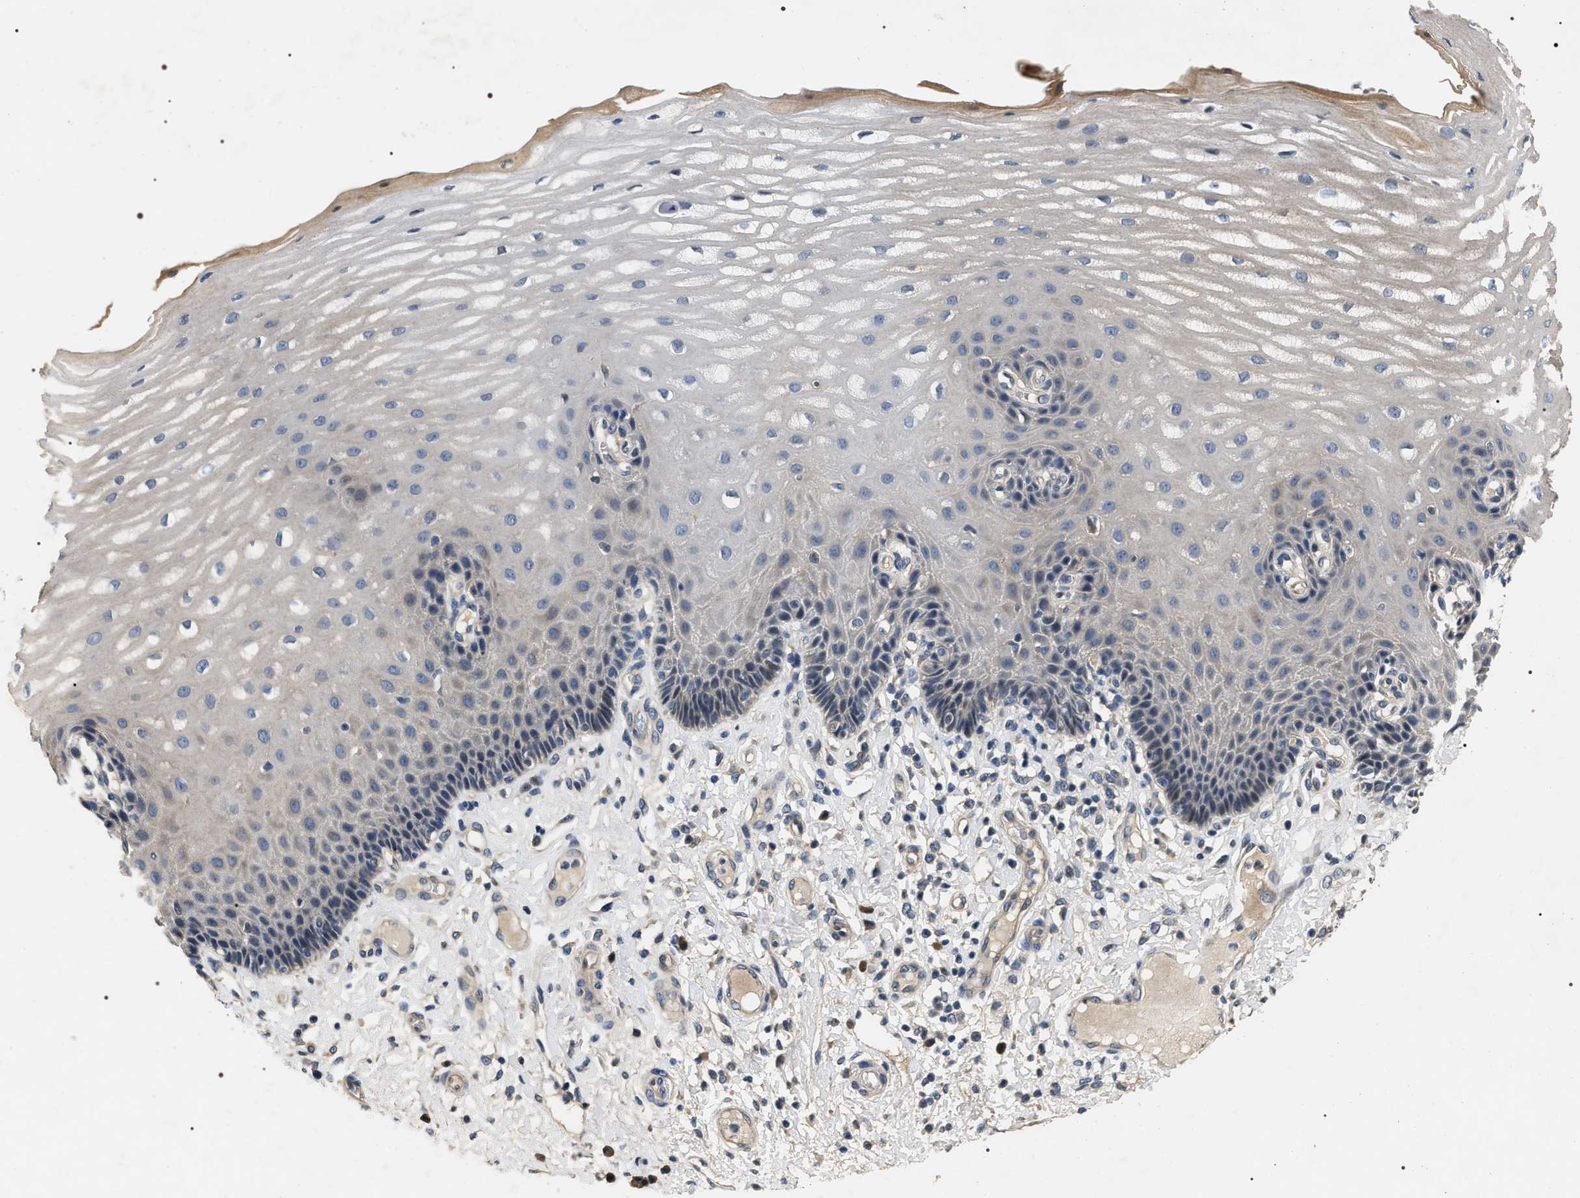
{"staining": {"intensity": "negative", "quantity": "none", "location": "none"}, "tissue": "esophagus", "cell_type": "Squamous epithelial cells", "image_type": "normal", "snomed": [{"axis": "morphology", "description": "Normal tissue, NOS"}, {"axis": "topography", "description": "Esophagus"}], "caption": "Esophagus stained for a protein using IHC displays no positivity squamous epithelial cells.", "gene": "IFT81", "patient": {"sex": "male", "age": 54}}